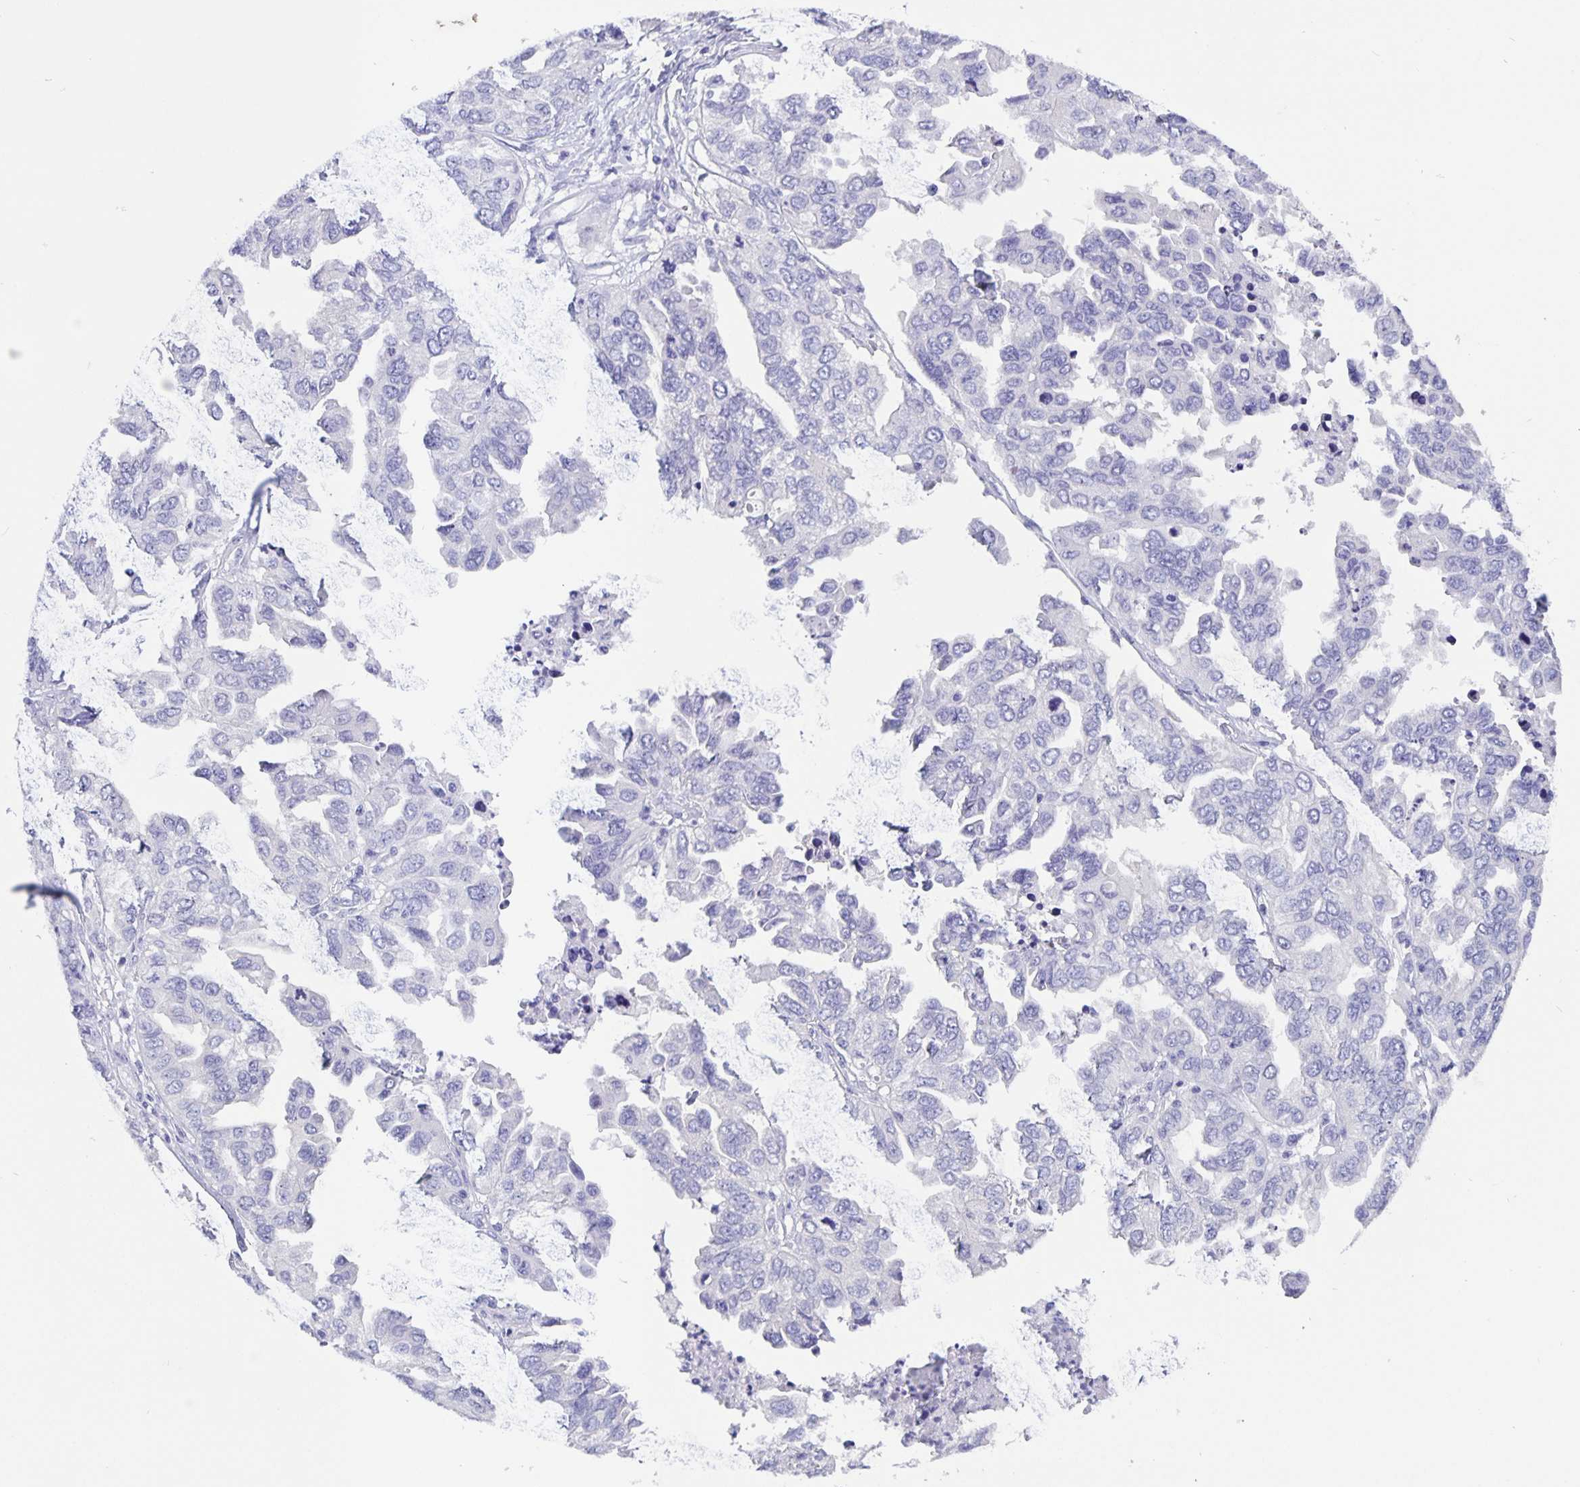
{"staining": {"intensity": "negative", "quantity": "none", "location": "none"}, "tissue": "ovarian cancer", "cell_type": "Tumor cells", "image_type": "cancer", "snomed": [{"axis": "morphology", "description": "Cystadenocarcinoma, serous, NOS"}, {"axis": "topography", "description": "Ovary"}], "caption": "Immunohistochemical staining of serous cystadenocarcinoma (ovarian) shows no significant staining in tumor cells. (Stains: DAB (3,3'-diaminobenzidine) immunohistochemistry (IHC) with hematoxylin counter stain, Microscopy: brightfield microscopy at high magnification).", "gene": "ODF3B", "patient": {"sex": "female", "age": 53}}